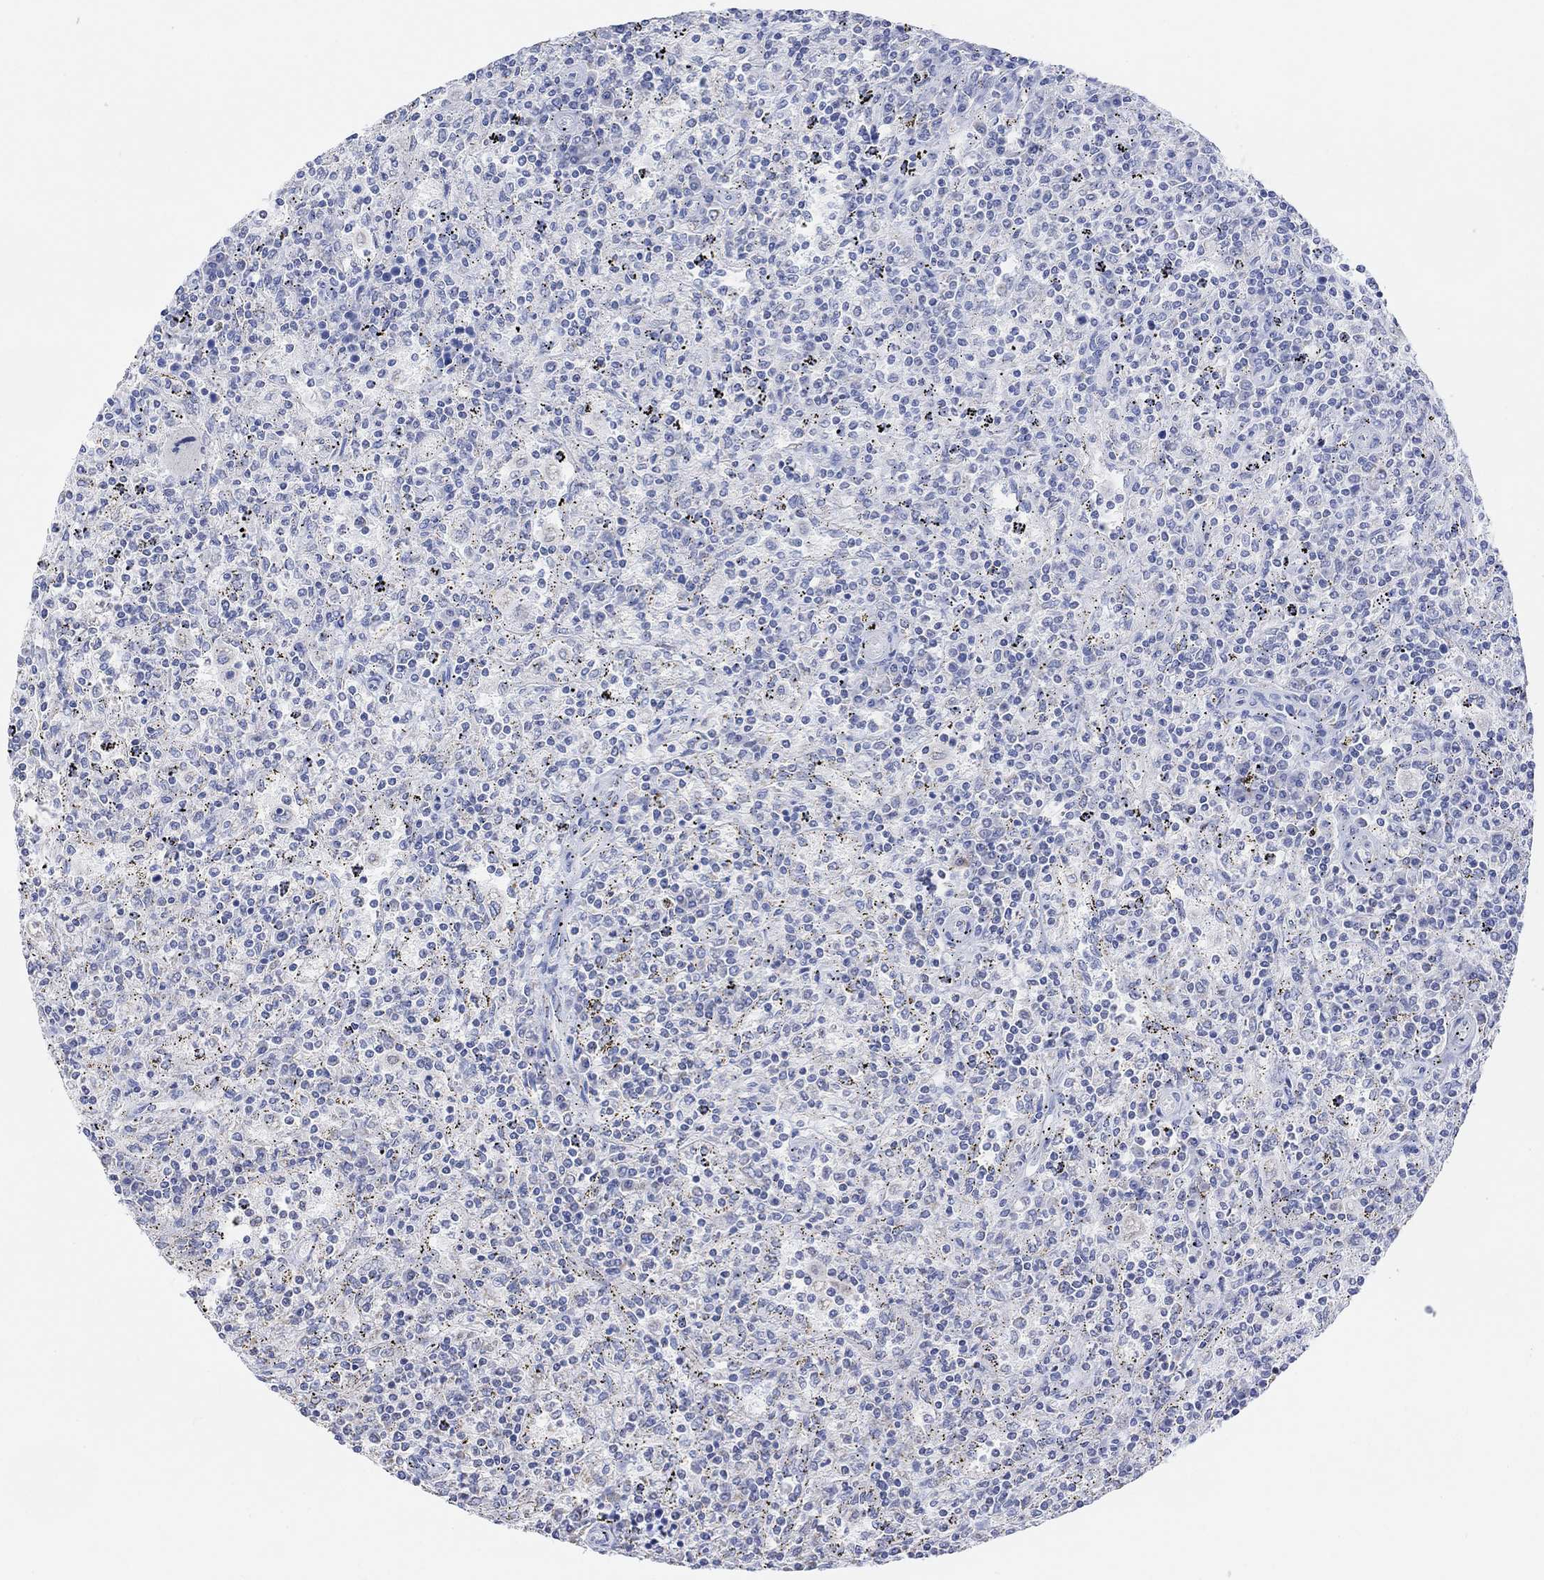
{"staining": {"intensity": "negative", "quantity": "none", "location": "none"}, "tissue": "lymphoma", "cell_type": "Tumor cells", "image_type": "cancer", "snomed": [{"axis": "morphology", "description": "Malignant lymphoma, non-Hodgkin's type, Low grade"}, {"axis": "topography", "description": "Spleen"}], "caption": "Protein analysis of malignant lymphoma, non-Hodgkin's type (low-grade) reveals no significant positivity in tumor cells. (IHC, brightfield microscopy, high magnification).", "gene": "SYT12", "patient": {"sex": "male", "age": 62}}